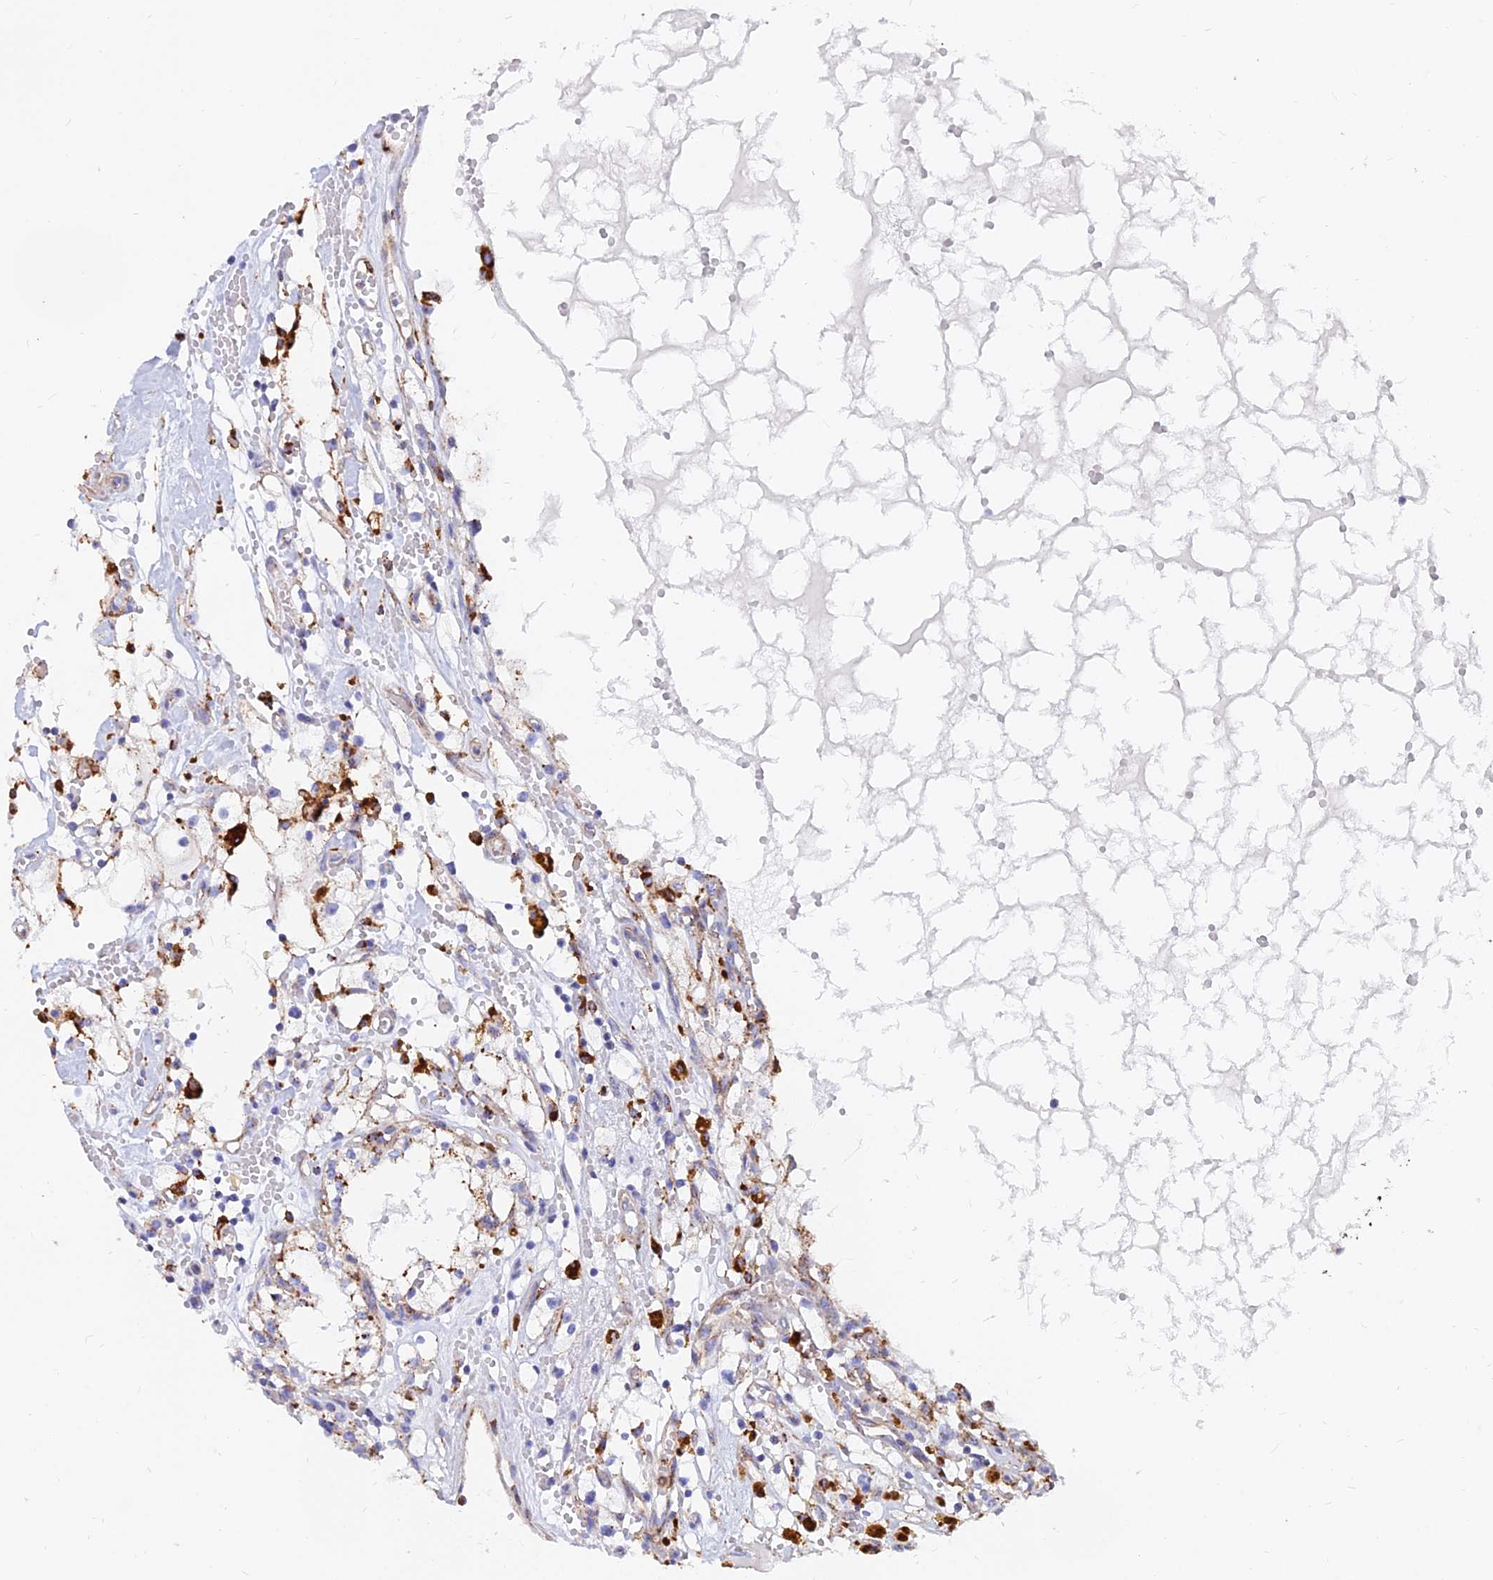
{"staining": {"intensity": "moderate", "quantity": "<25%", "location": "cytoplasmic/membranous"}, "tissue": "renal cancer", "cell_type": "Tumor cells", "image_type": "cancer", "snomed": [{"axis": "morphology", "description": "Adenocarcinoma, NOS"}, {"axis": "topography", "description": "Kidney"}], "caption": "Brown immunohistochemical staining in human renal cancer demonstrates moderate cytoplasmic/membranous positivity in about <25% of tumor cells.", "gene": "SPNS1", "patient": {"sex": "male", "age": 56}}